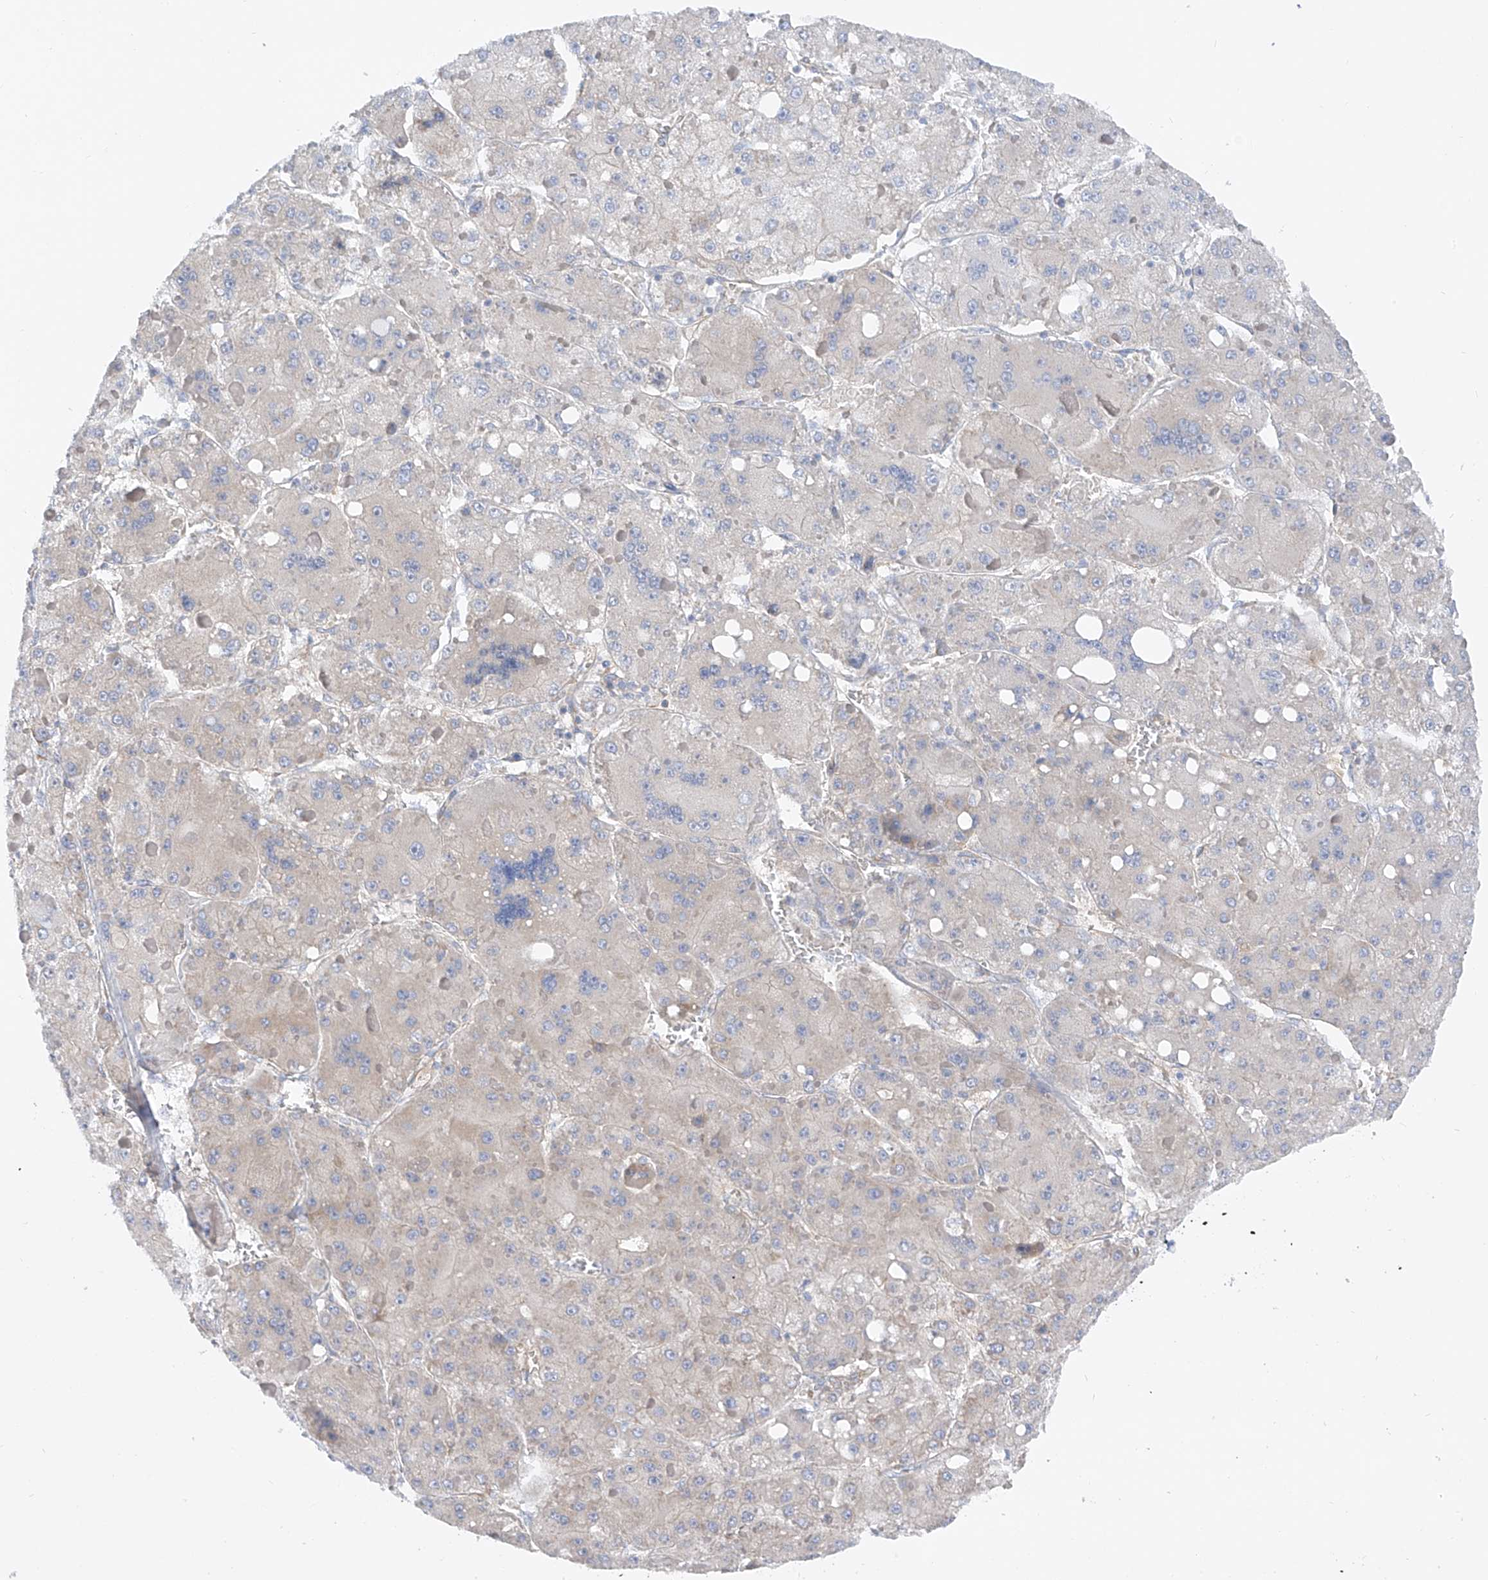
{"staining": {"intensity": "negative", "quantity": "none", "location": "none"}, "tissue": "liver cancer", "cell_type": "Tumor cells", "image_type": "cancer", "snomed": [{"axis": "morphology", "description": "Carcinoma, Hepatocellular, NOS"}, {"axis": "topography", "description": "Liver"}], "caption": "Liver cancer was stained to show a protein in brown. There is no significant staining in tumor cells. (Stains: DAB (3,3'-diaminobenzidine) immunohistochemistry with hematoxylin counter stain, Microscopy: brightfield microscopy at high magnification).", "gene": "LCA5", "patient": {"sex": "female", "age": 73}}